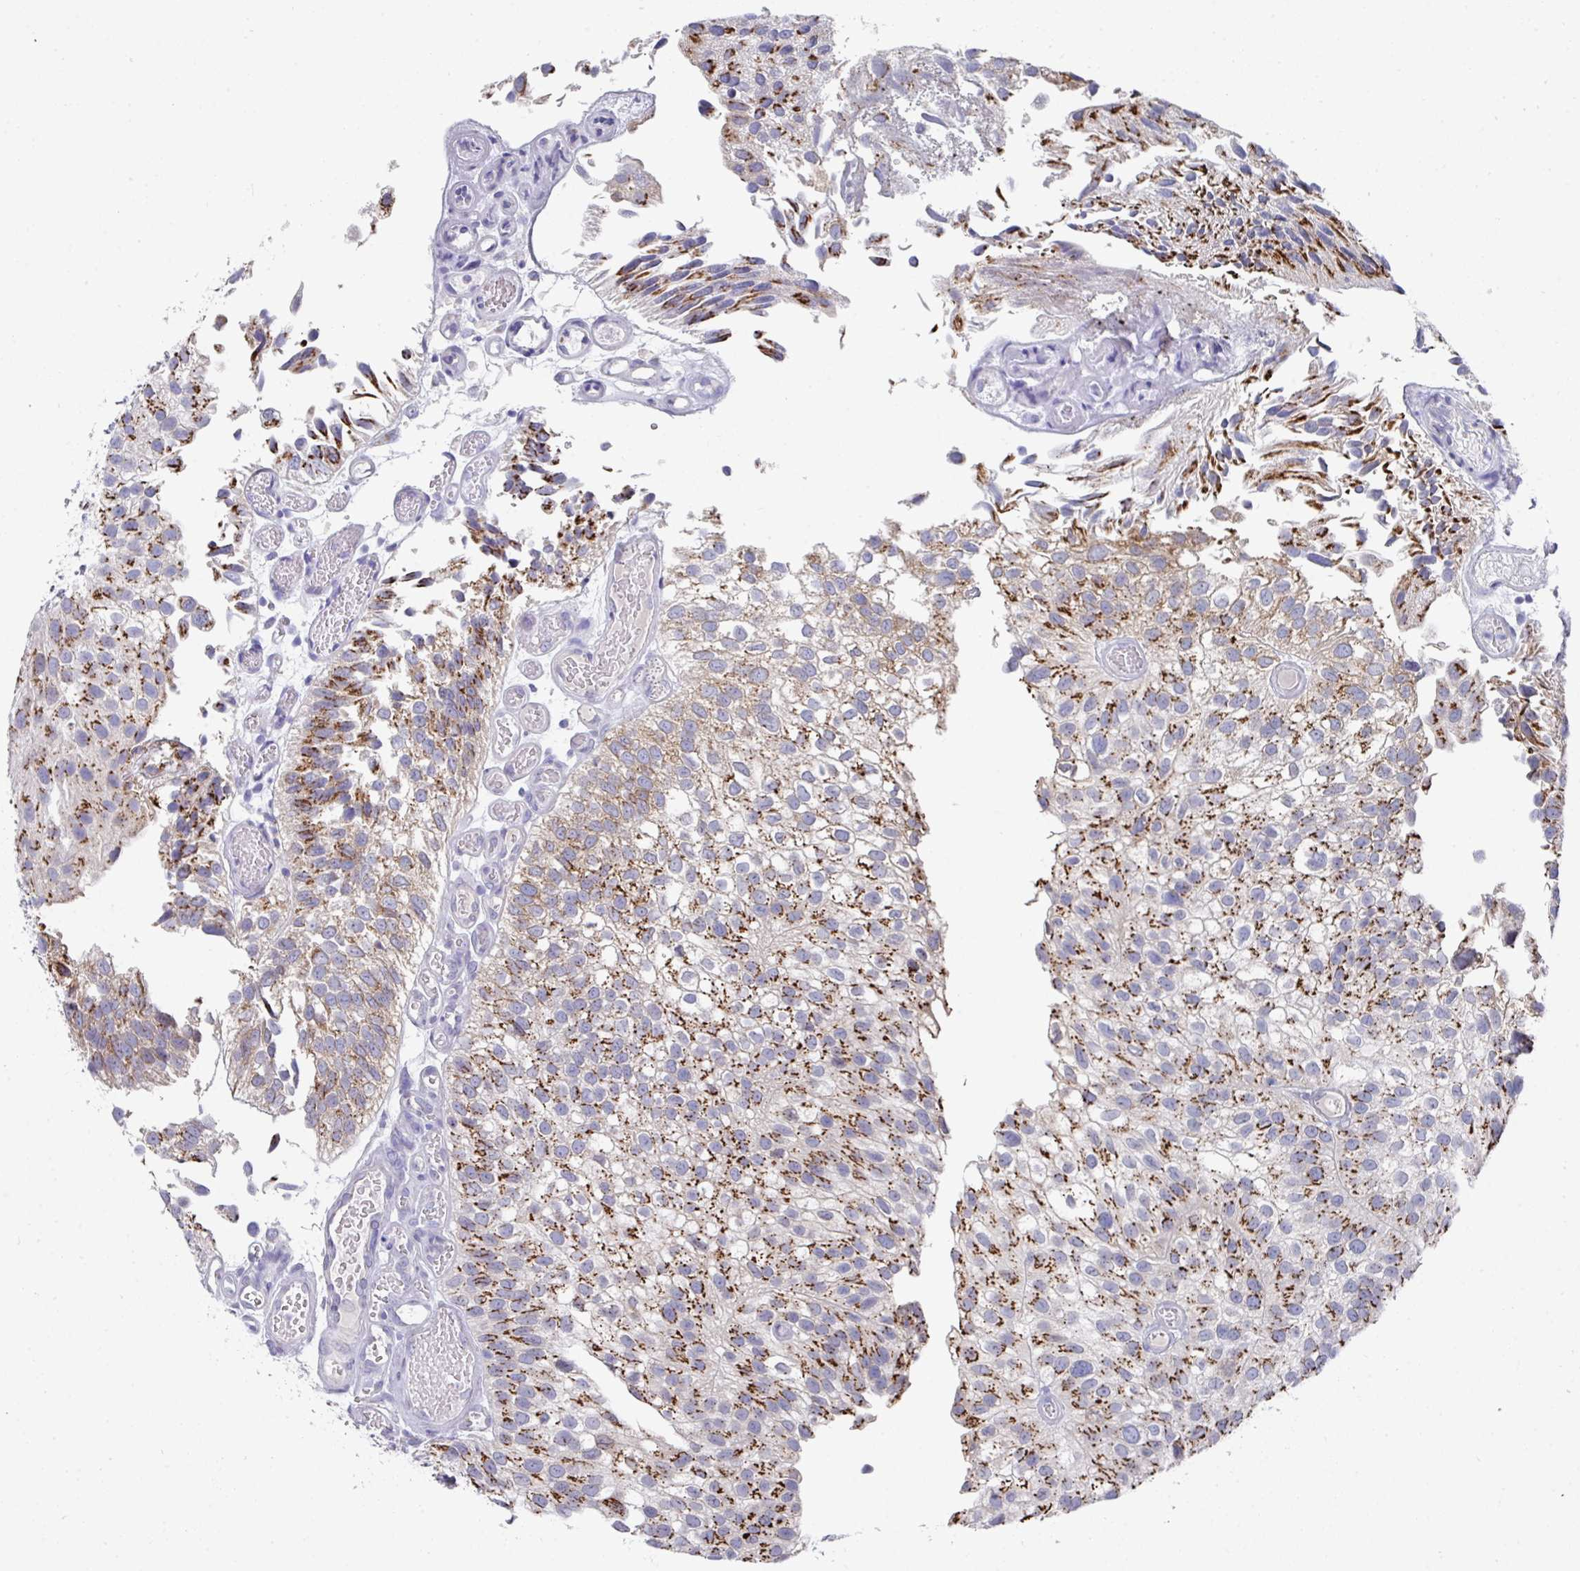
{"staining": {"intensity": "moderate", "quantity": "25%-75%", "location": "cytoplasmic/membranous"}, "tissue": "urothelial cancer", "cell_type": "Tumor cells", "image_type": "cancer", "snomed": [{"axis": "morphology", "description": "Urothelial carcinoma, NOS"}, {"axis": "topography", "description": "Urinary bladder"}], "caption": "Tumor cells exhibit medium levels of moderate cytoplasmic/membranous expression in approximately 25%-75% of cells in urothelial cancer. (DAB (3,3'-diaminobenzidine) IHC with brightfield microscopy, high magnification).", "gene": "VKORC1L1", "patient": {"sex": "male", "age": 87}}